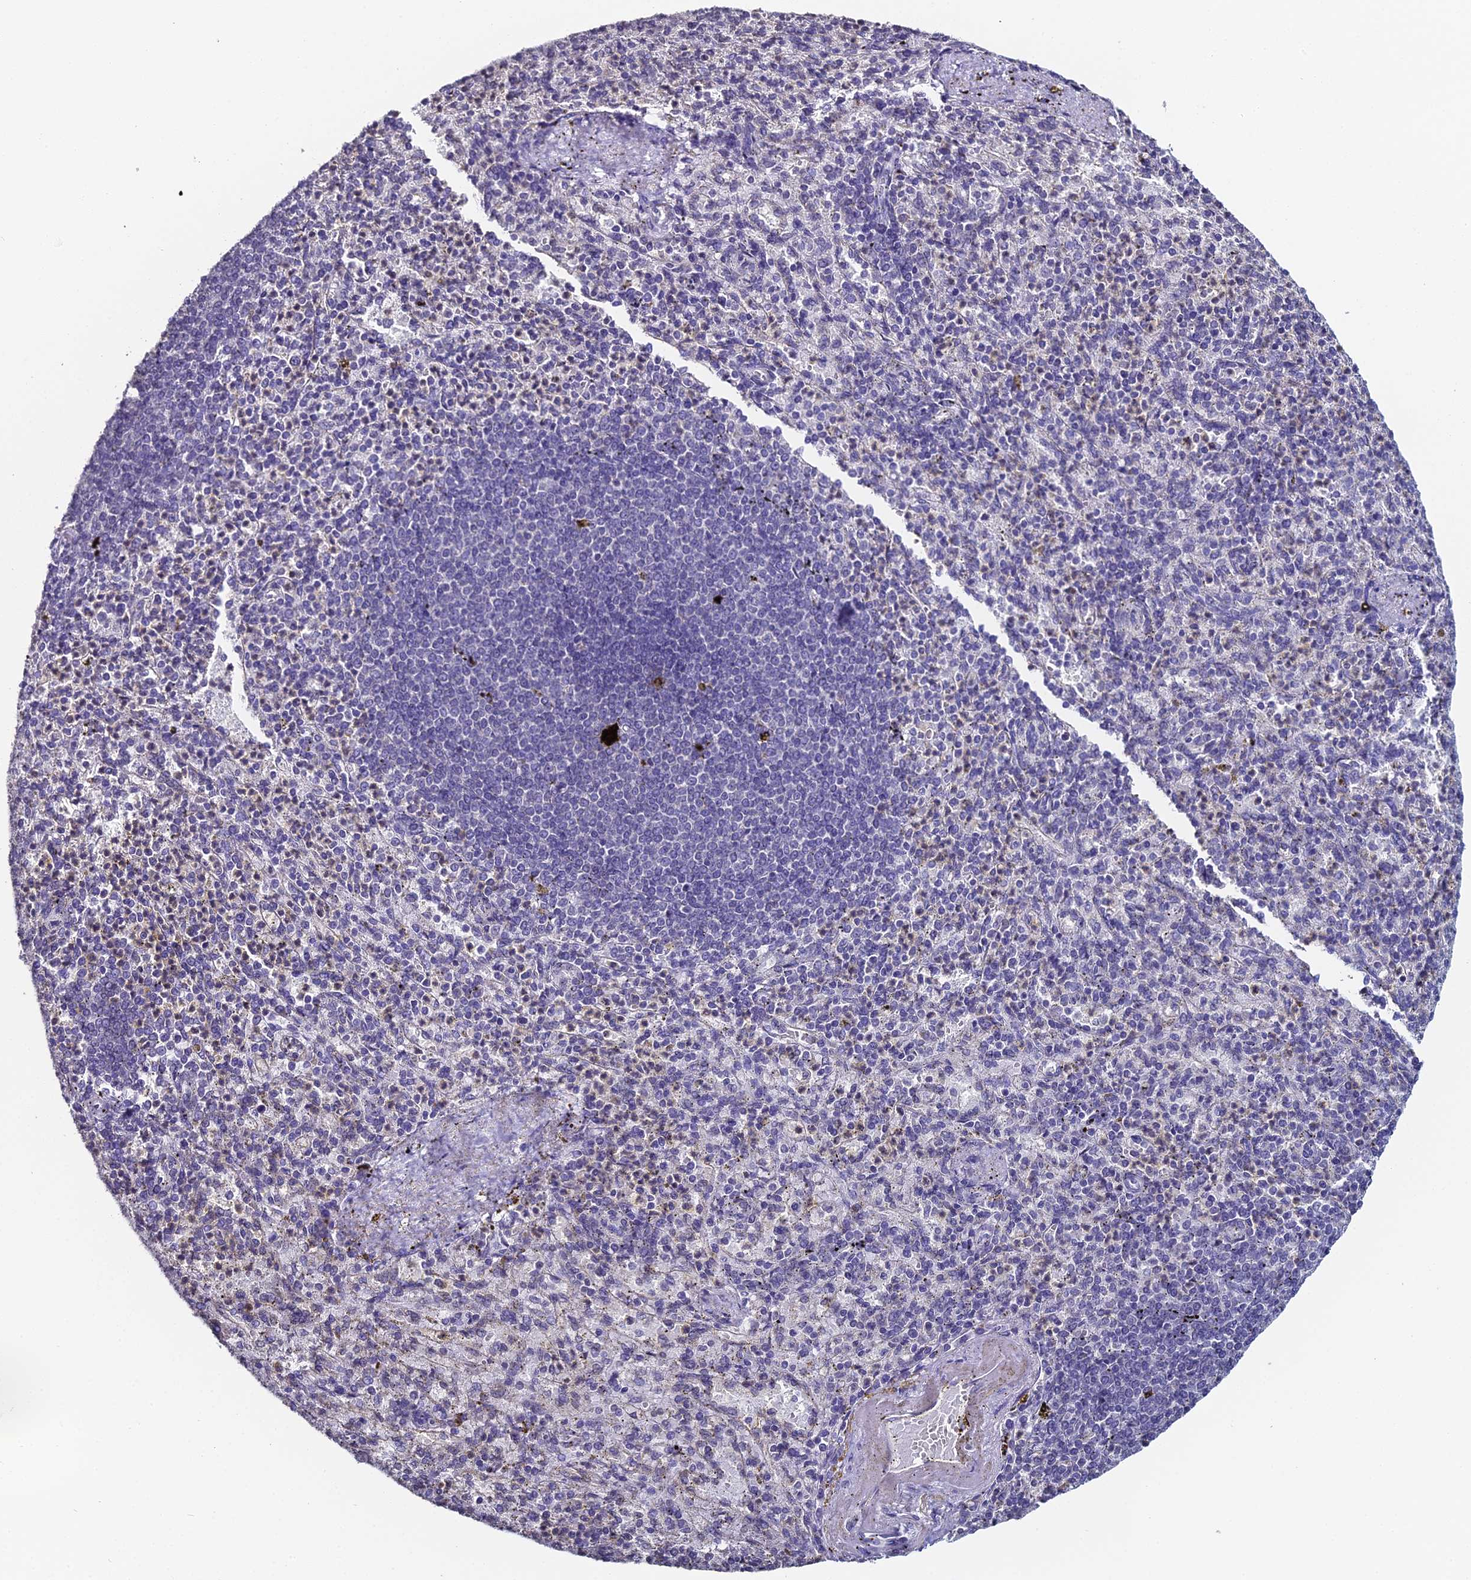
{"staining": {"intensity": "negative", "quantity": "none", "location": "none"}, "tissue": "spleen", "cell_type": "Cells in red pulp", "image_type": "normal", "snomed": [{"axis": "morphology", "description": "Normal tissue, NOS"}, {"axis": "topography", "description": "Spleen"}], "caption": "Image shows no protein positivity in cells in red pulp of unremarkable spleen.", "gene": "PRR22", "patient": {"sex": "female", "age": 74}}